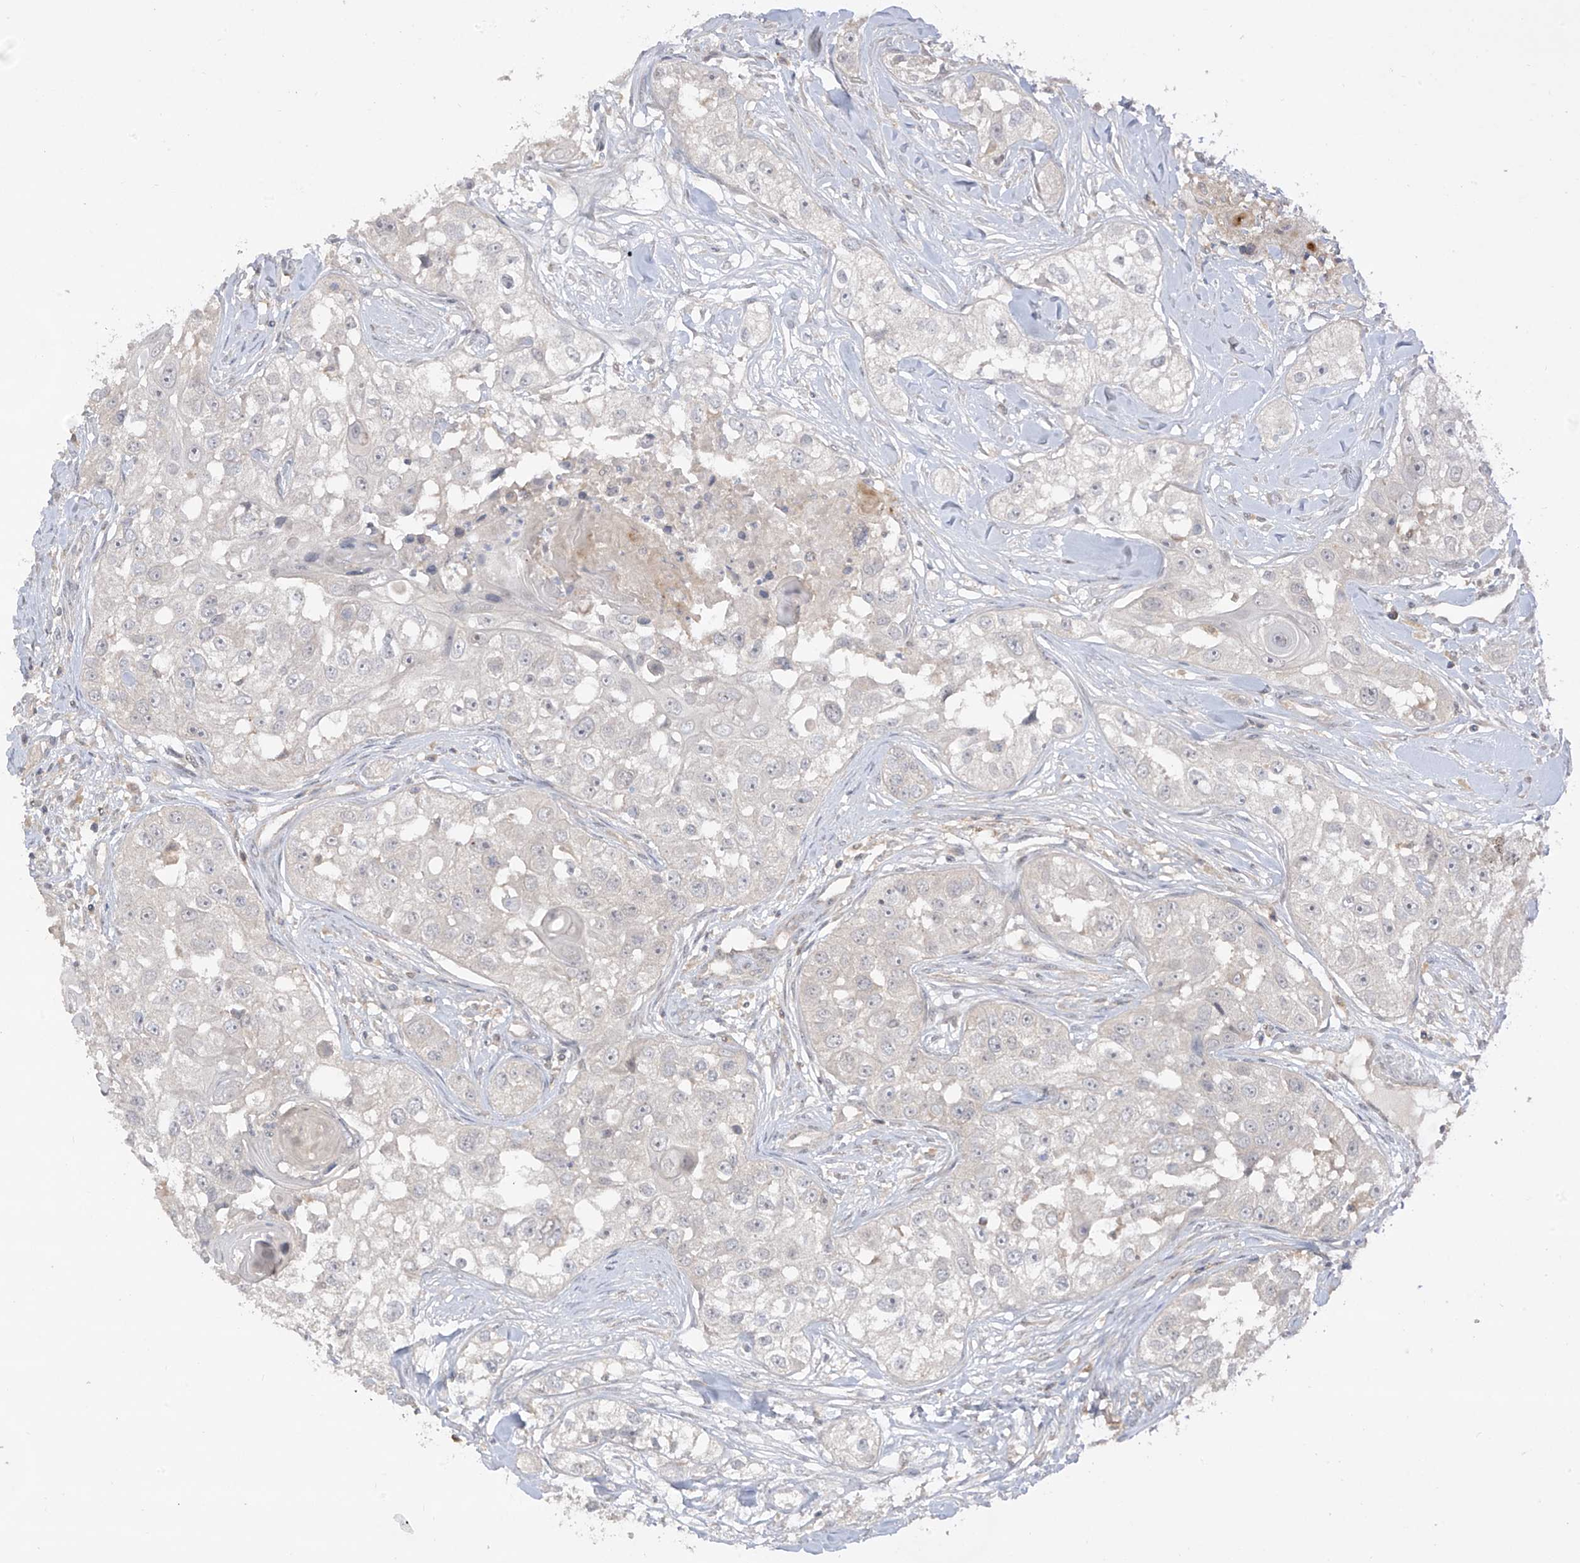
{"staining": {"intensity": "negative", "quantity": "none", "location": "none"}, "tissue": "head and neck cancer", "cell_type": "Tumor cells", "image_type": "cancer", "snomed": [{"axis": "morphology", "description": "Normal tissue, NOS"}, {"axis": "morphology", "description": "Squamous cell carcinoma, NOS"}, {"axis": "topography", "description": "Skeletal muscle"}, {"axis": "topography", "description": "Head-Neck"}], "caption": "This is an immunohistochemistry (IHC) photomicrograph of head and neck cancer. There is no positivity in tumor cells.", "gene": "ANGEL2", "patient": {"sex": "male", "age": 51}}